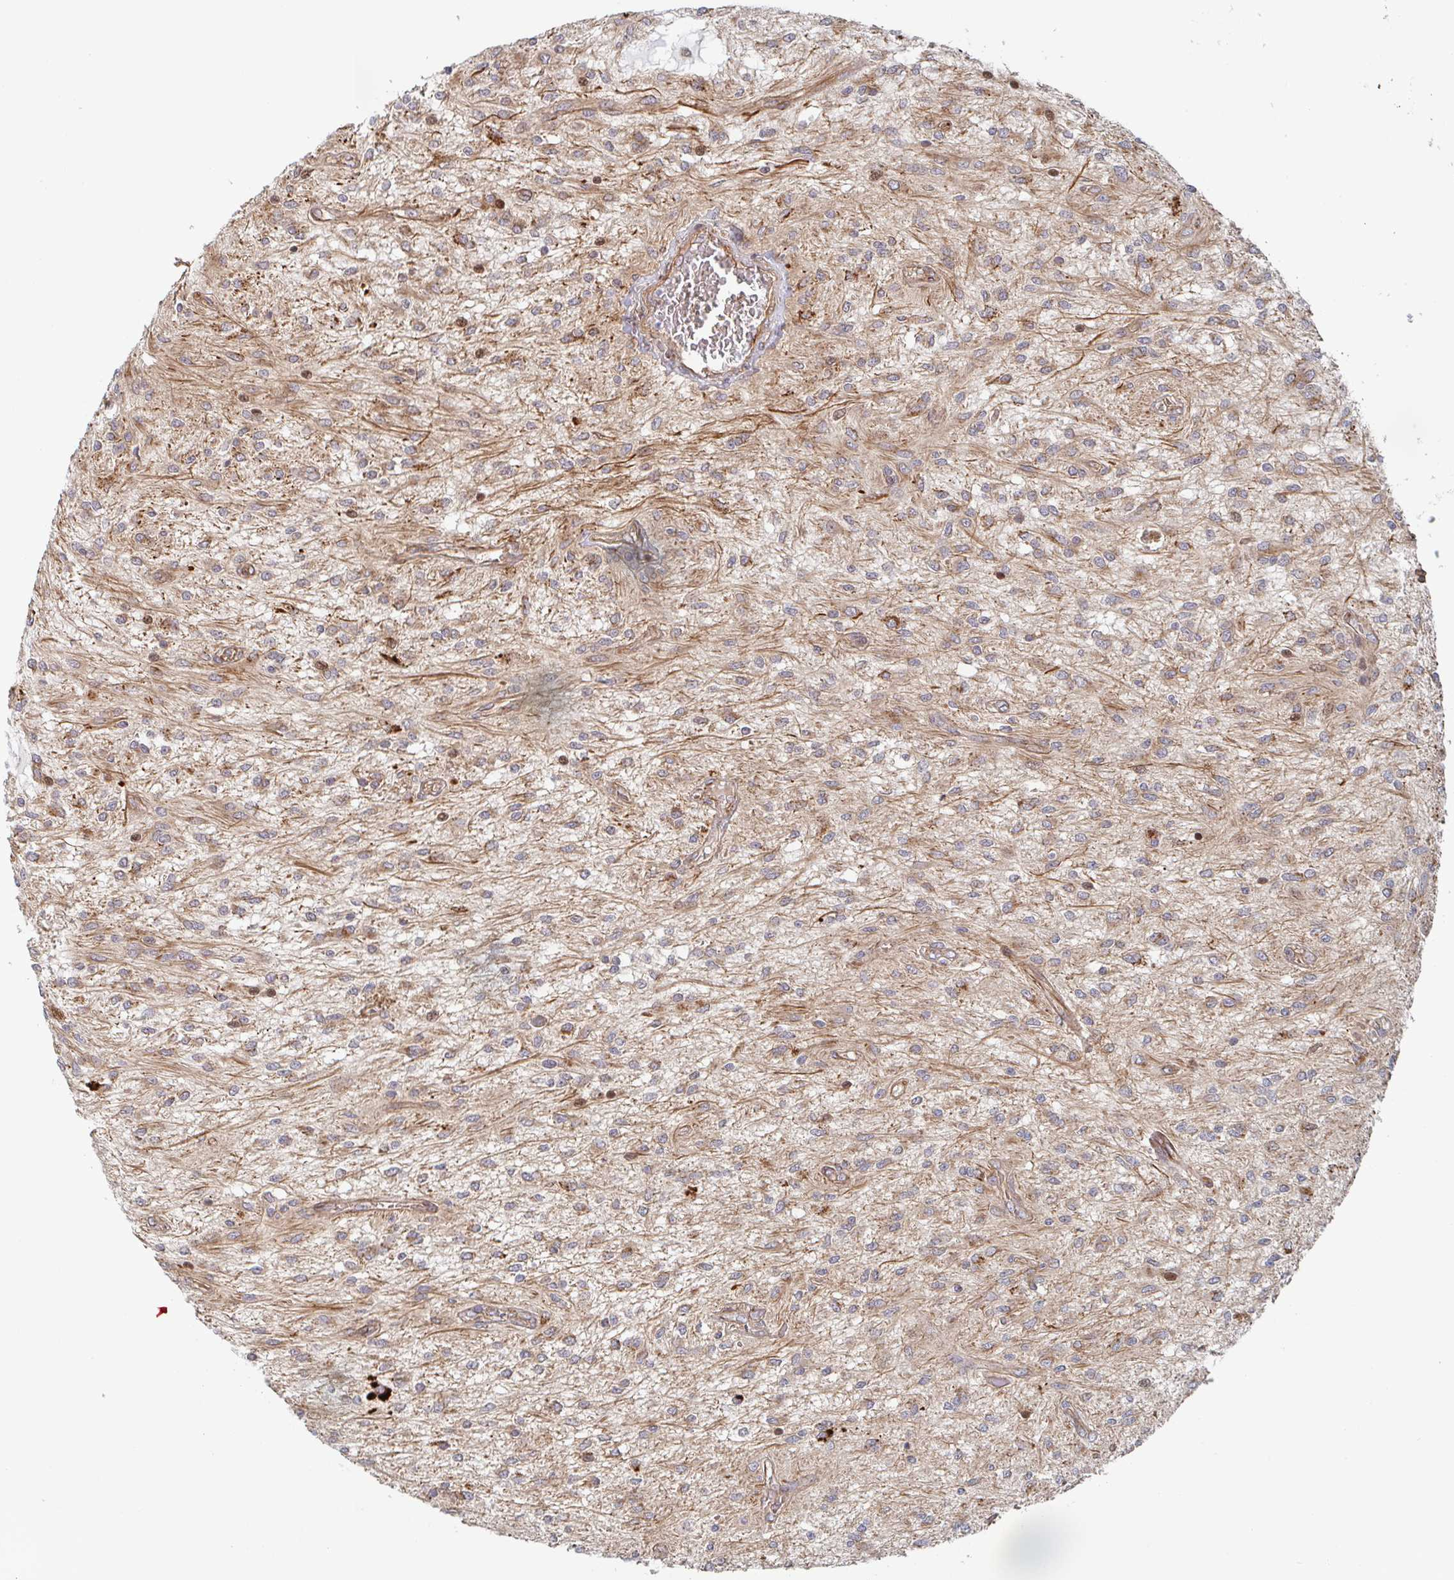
{"staining": {"intensity": "negative", "quantity": "none", "location": "none"}, "tissue": "glioma", "cell_type": "Tumor cells", "image_type": "cancer", "snomed": [{"axis": "morphology", "description": "Glioma, malignant, Low grade"}, {"axis": "topography", "description": "Cerebellum"}], "caption": "The photomicrograph reveals no significant staining in tumor cells of glioma. (Brightfield microscopy of DAB (3,3'-diaminobenzidine) IHC at high magnification).", "gene": "DVL3", "patient": {"sex": "female", "age": 14}}